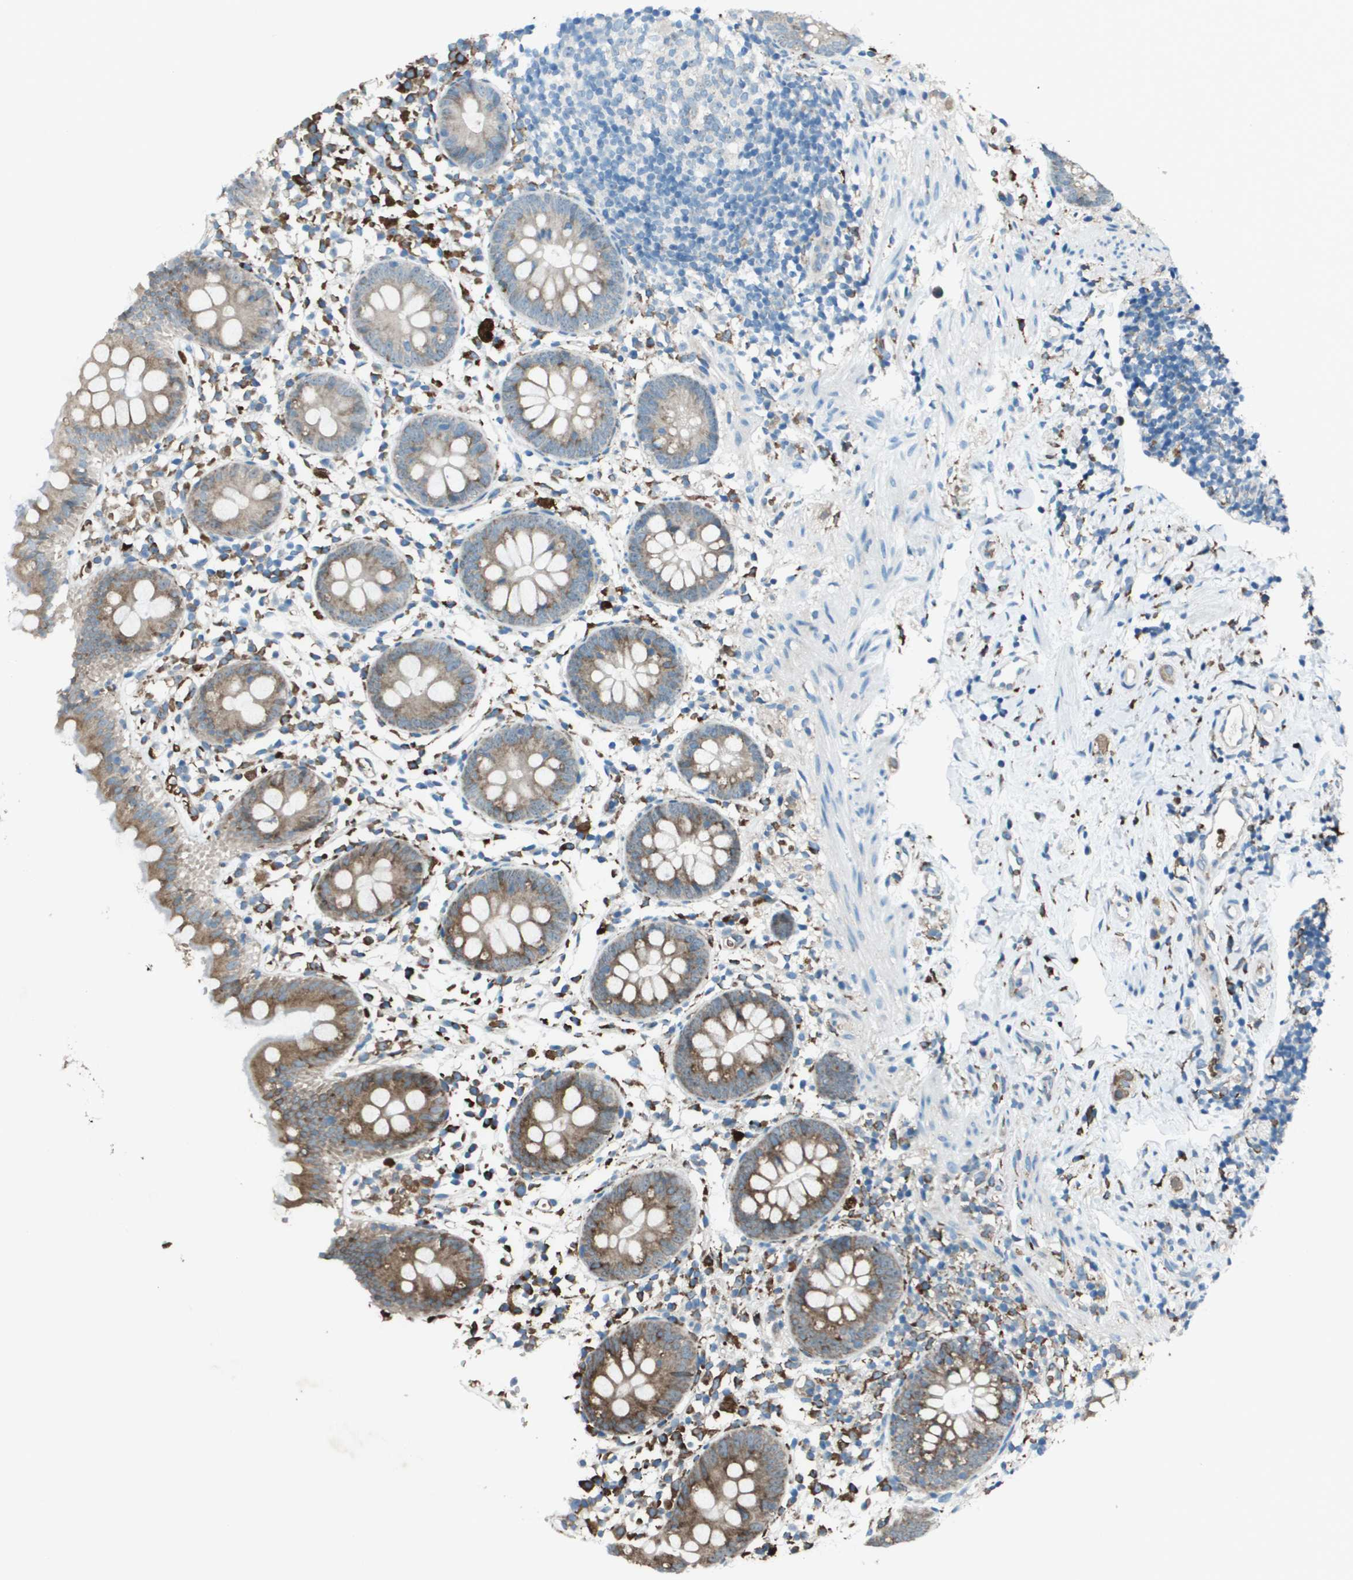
{"staining": {"intensity": "moderate", "quantity": ">75%", "location": "cytoplasmic/membranous"}, "tissue": "appendix", "cell_type": "Glandular cells", "image_type": "normal", "snomed": [{"axis": "morphology", "description": "Normal tissue, NOS"}, {"axis": "topography", "description": "Appendix"}], "caption": "Moderate cytoplasmic/membranous positivity for a protein is present in approximately >75% of glandular cells of normal appendix using immunohistochemistry (IHC).", "gene": "UTS2", "patient": {"sex": "female", "age": 20}}